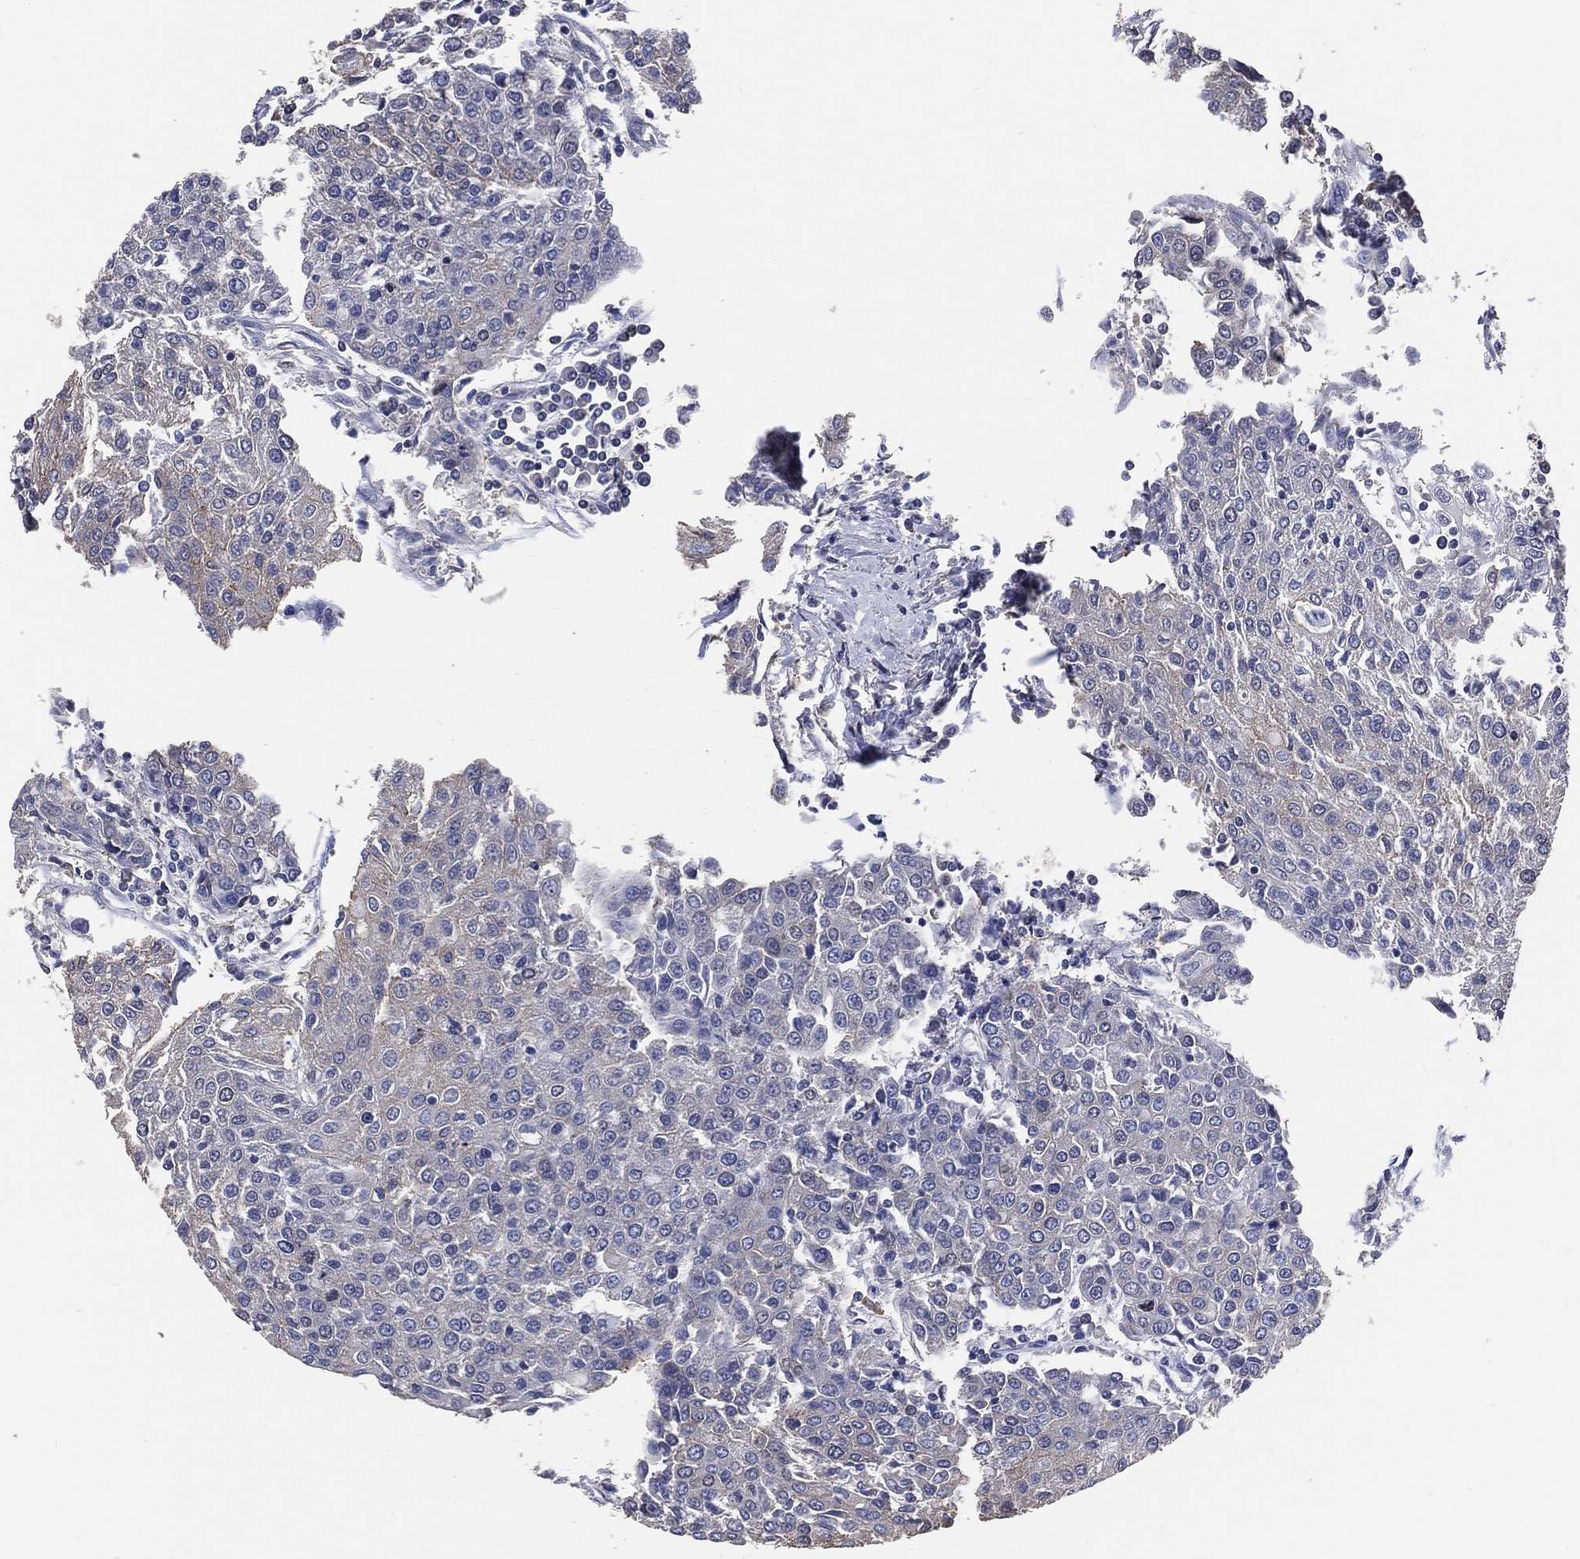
{"staining": {"intensity": "negative", "quantity": "none", "location": "none"}, "tissue": "urothelial cancer", "cell_type": "Tumor cells", "image_type": "cancer", "snomed": [{"axis": "morphology", "description": "Urothelial carcinoma, High grade"}, {"axis": "topography", "description": "Urinary bladder"}], "caption": "High power microscopy histopathology image of an immunohistochemistry photomicrograph of urothelial cancer, revealing no significant positivity in tumor cells.", "gene": "KLK5", "patient": {"sex": "female", "age": 85}}